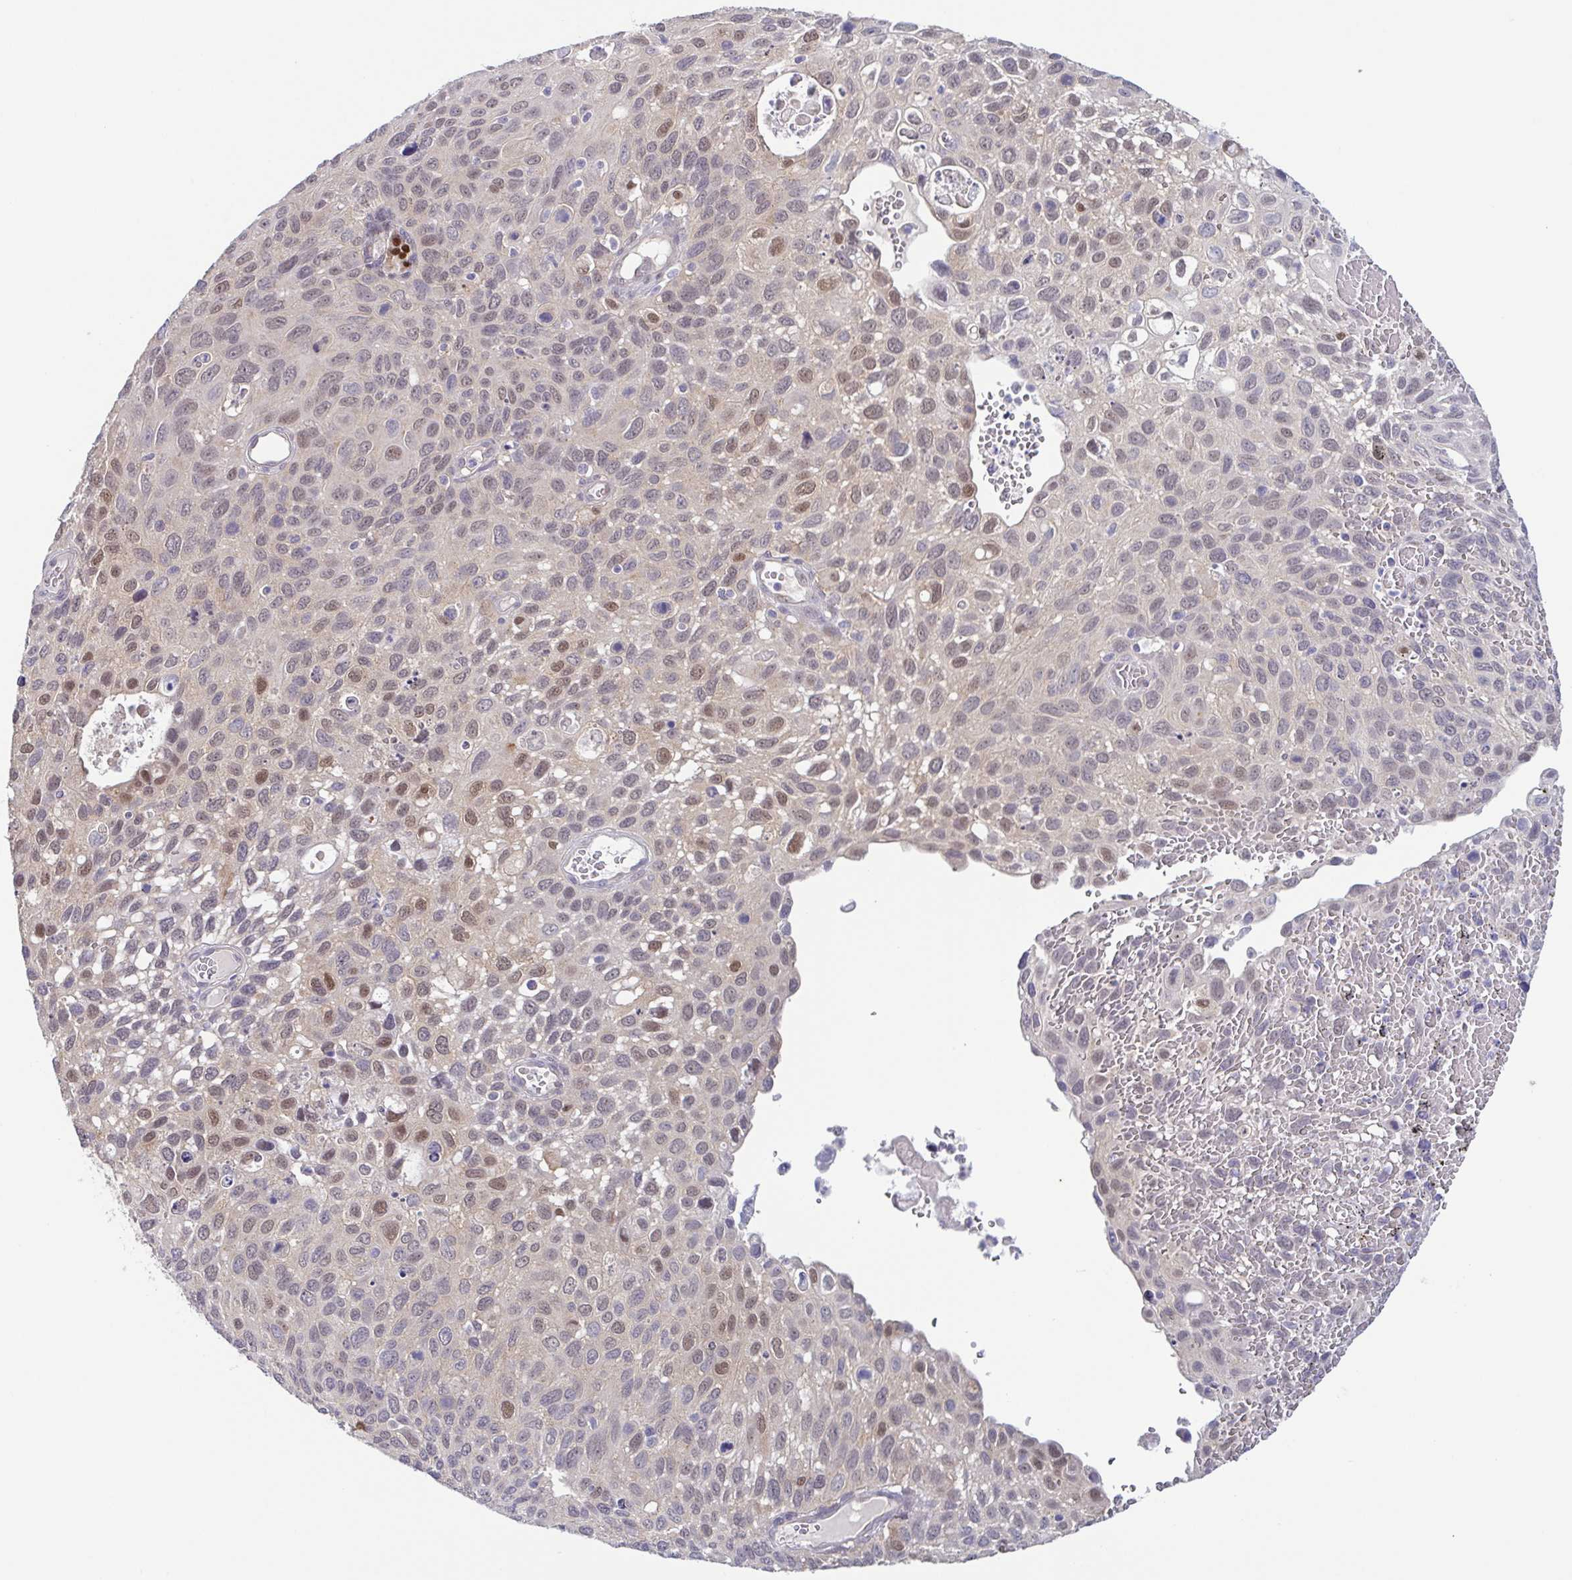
{"staining": {"intensity": "moderate", "quantity": "<25%", "location": "nuclear"}, "tissue": "cervical cancer", "cell_type": "Tumor cells", "image_type": "cancer", "snomed": [{"axis": "morphology", "description": "Squamous cell carcinoma, NOS"}, {"axis": "topography", "description": "Cervix"}], "caption": "IHC image of human squamous cell carcinoma (cervical) stained for a protein (brown), which exhibits low levels of moderate nuclear expression in approximately <25% of tumor cells.", "gene": "UBE2Q1", "patient": {"sex": "female", "age": 70}}